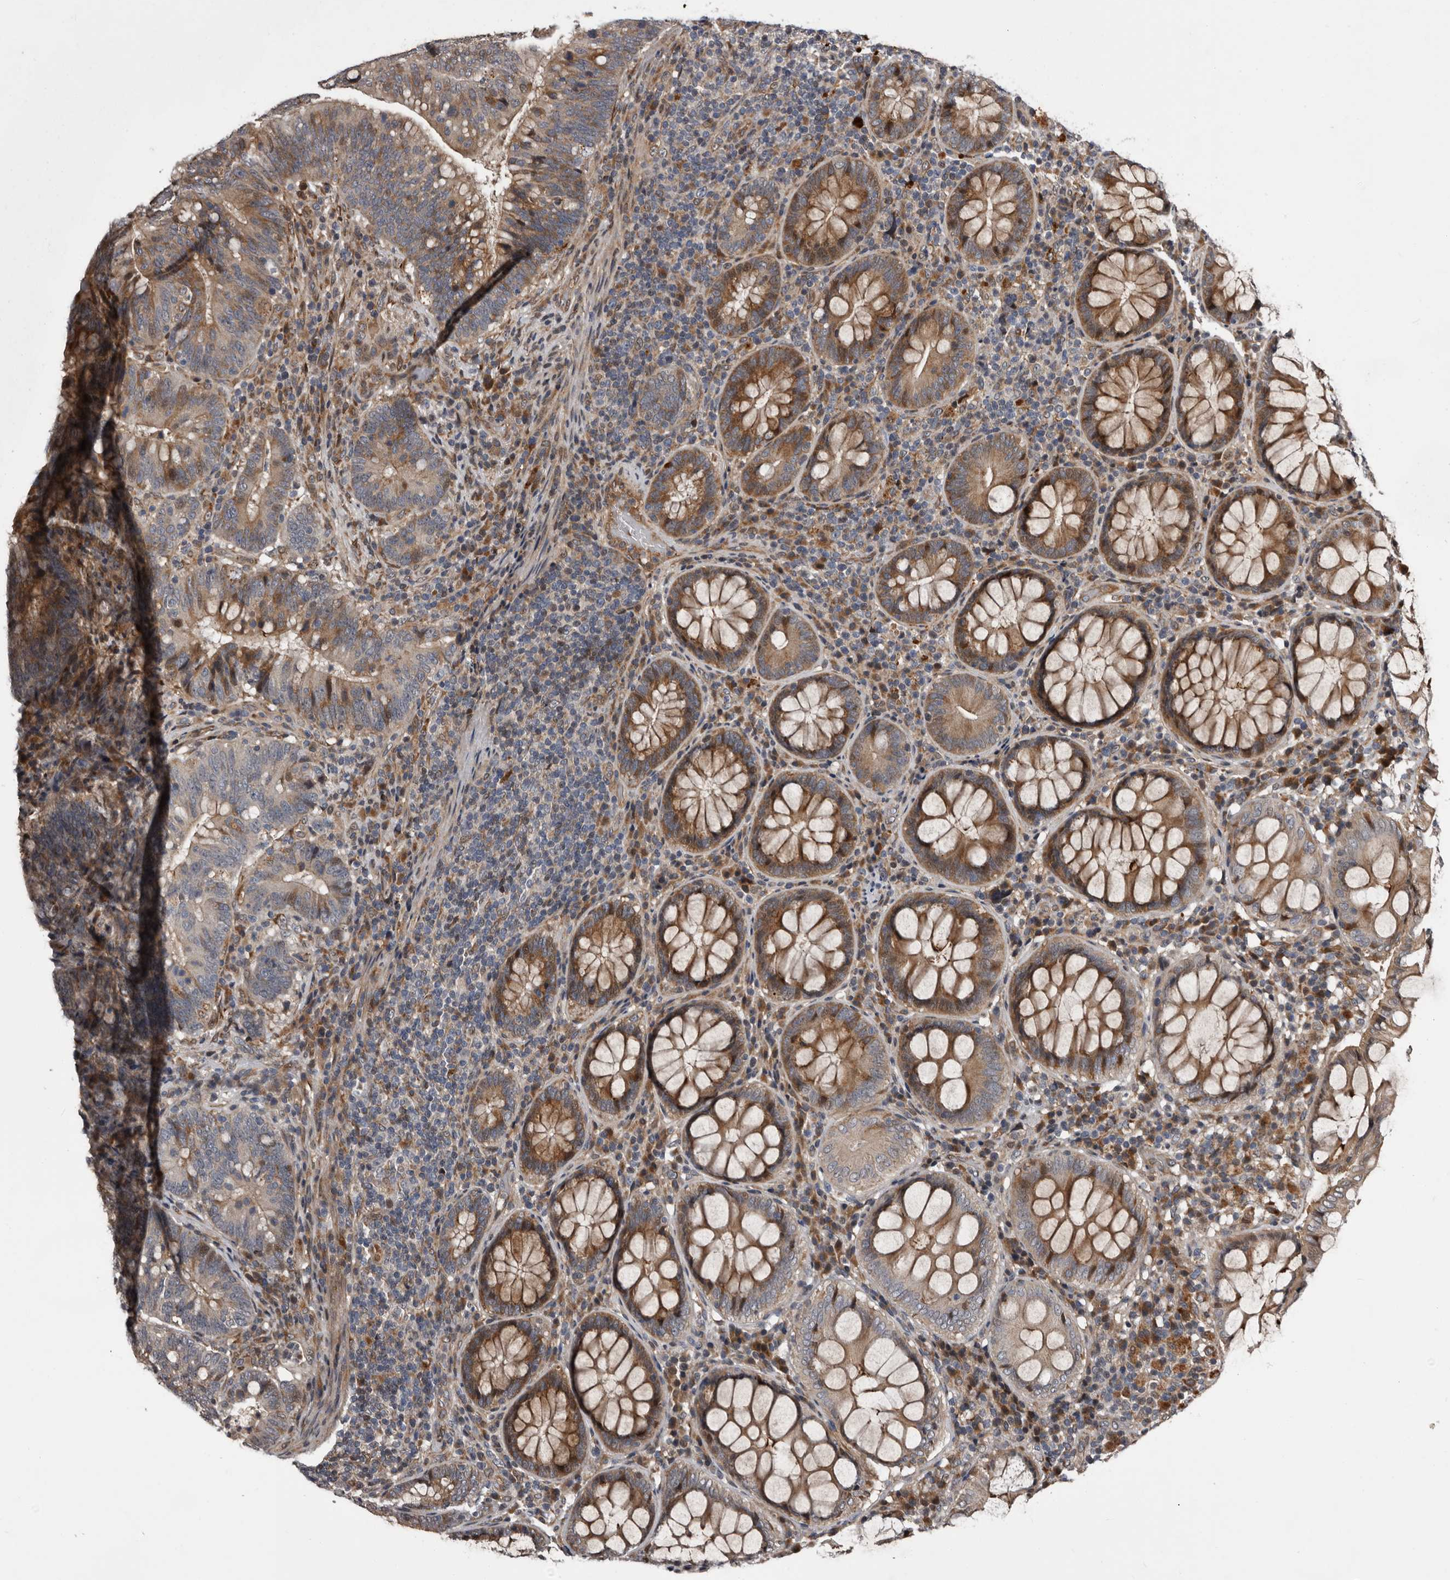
{"staining": {"intensity": "moderate", "quantity": "25%-75%", "location": "cytoplasmic/membranous"}, "tissue": "colorectal cancer", "cell_type": "Tumor cells", "image_type": "cancer", "snomed": [{"axis": "morphology", "description": "Adenocarcinoma, NOS"}, {"axis": "topography", "description": "Colon"}], "caption": "Colorectal cancer (adenocarcinoma) tissue displays moderate cytoplasmic/membranous expression in approximately 25%-75% of tumor cells, visualized by immunohistochemistry.", "gene": "SERTAD4", "patient": {"sex": "female", "age": 66}}